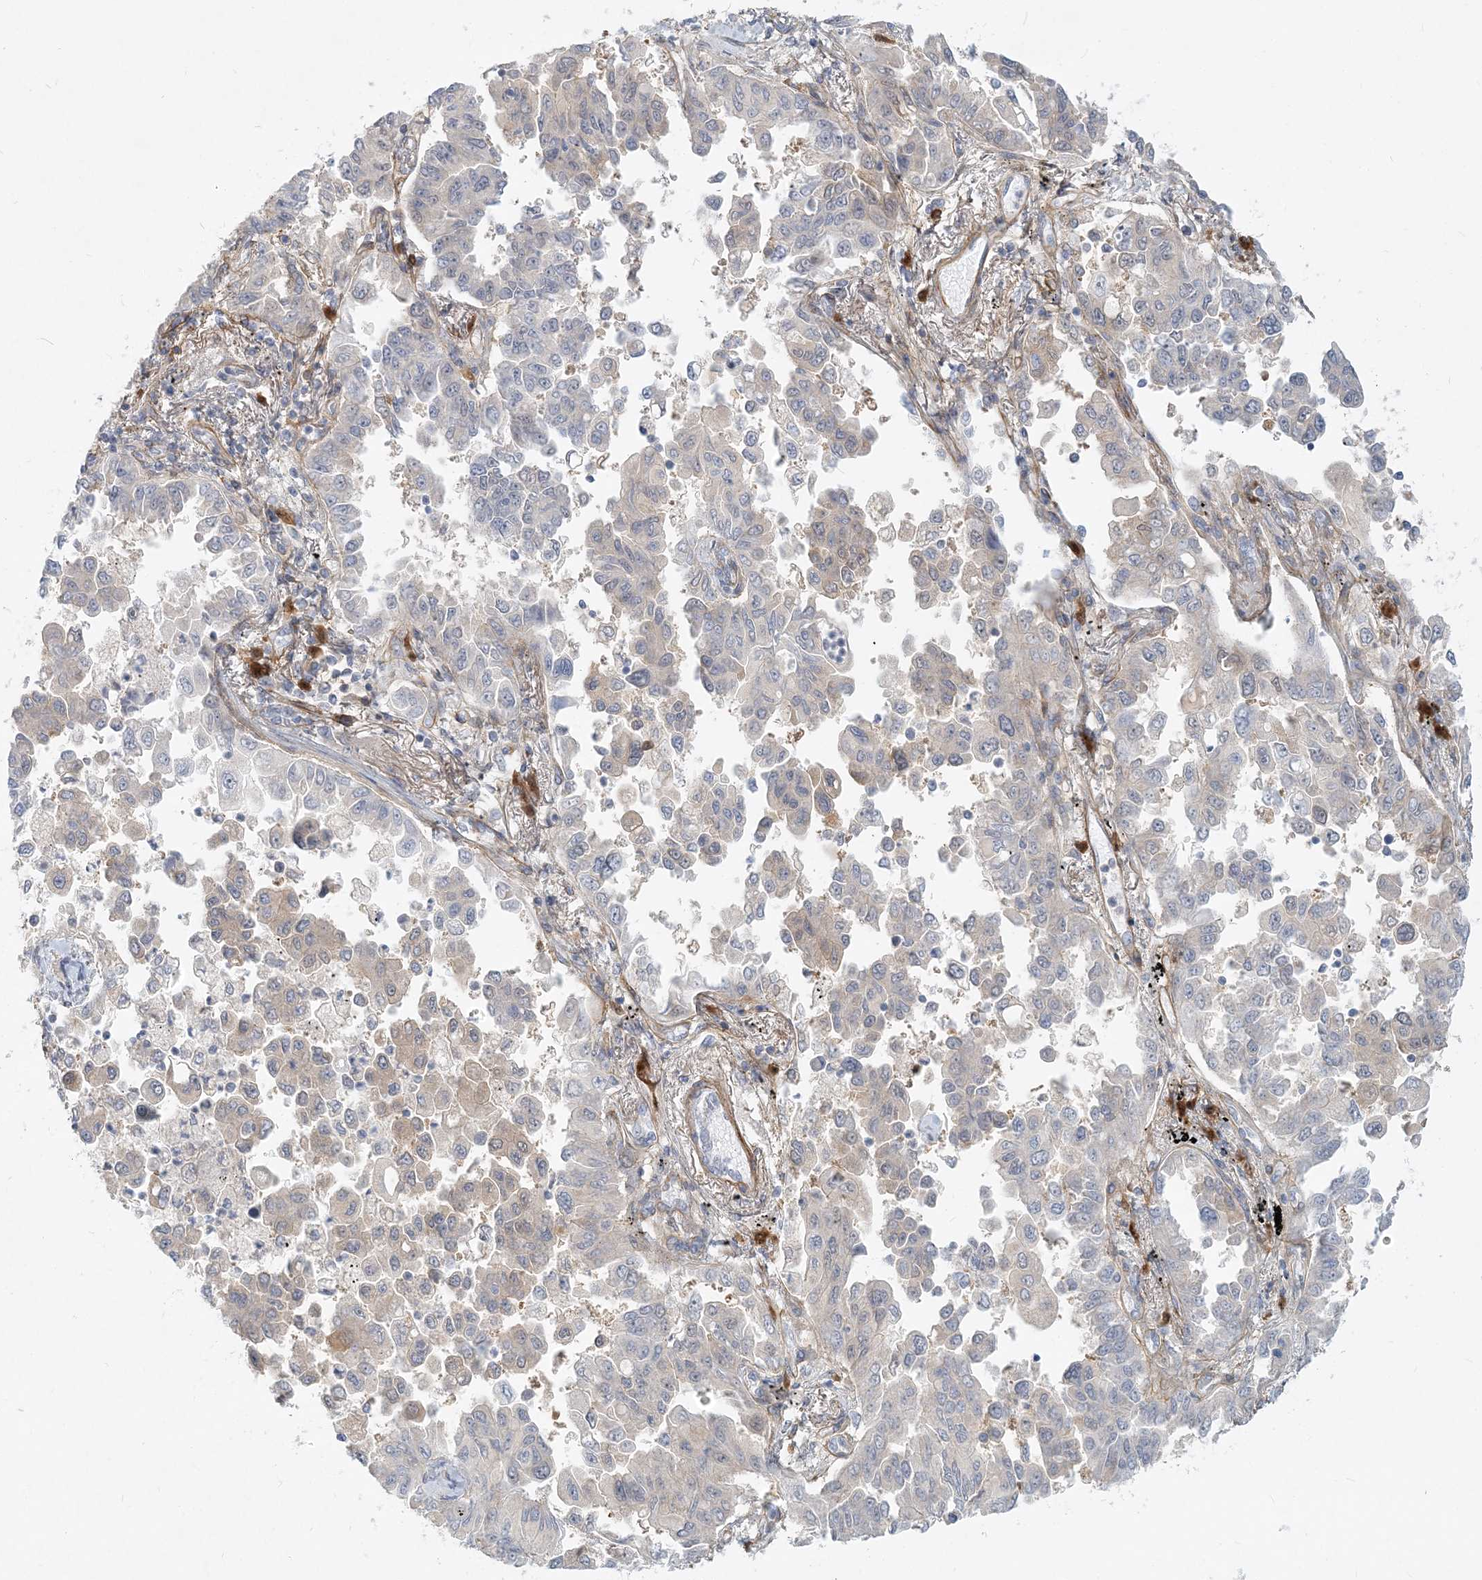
{"staining": {"intensity": "moderate", "quantity": "25%-75%", "location": "cytoplasmic/membranous"}, "tissue": "lung cancer", "cell_type": "Tumor cells", "image_type": "cancer", "snomed": [{"axis": "morphology", "description": "Adenocarcinoma, NOS"}, {"axis": "topography", "description": "Lung"}], "caption": "Lung adenocarcinoma stained with immunohistochemistry (IHC) shows moderate cytoplasmic/membranous expression in approximately 25%-75% of tumor cells.", "gene": "GMPPA", "patient": {"sex": "female", "age": 67}}